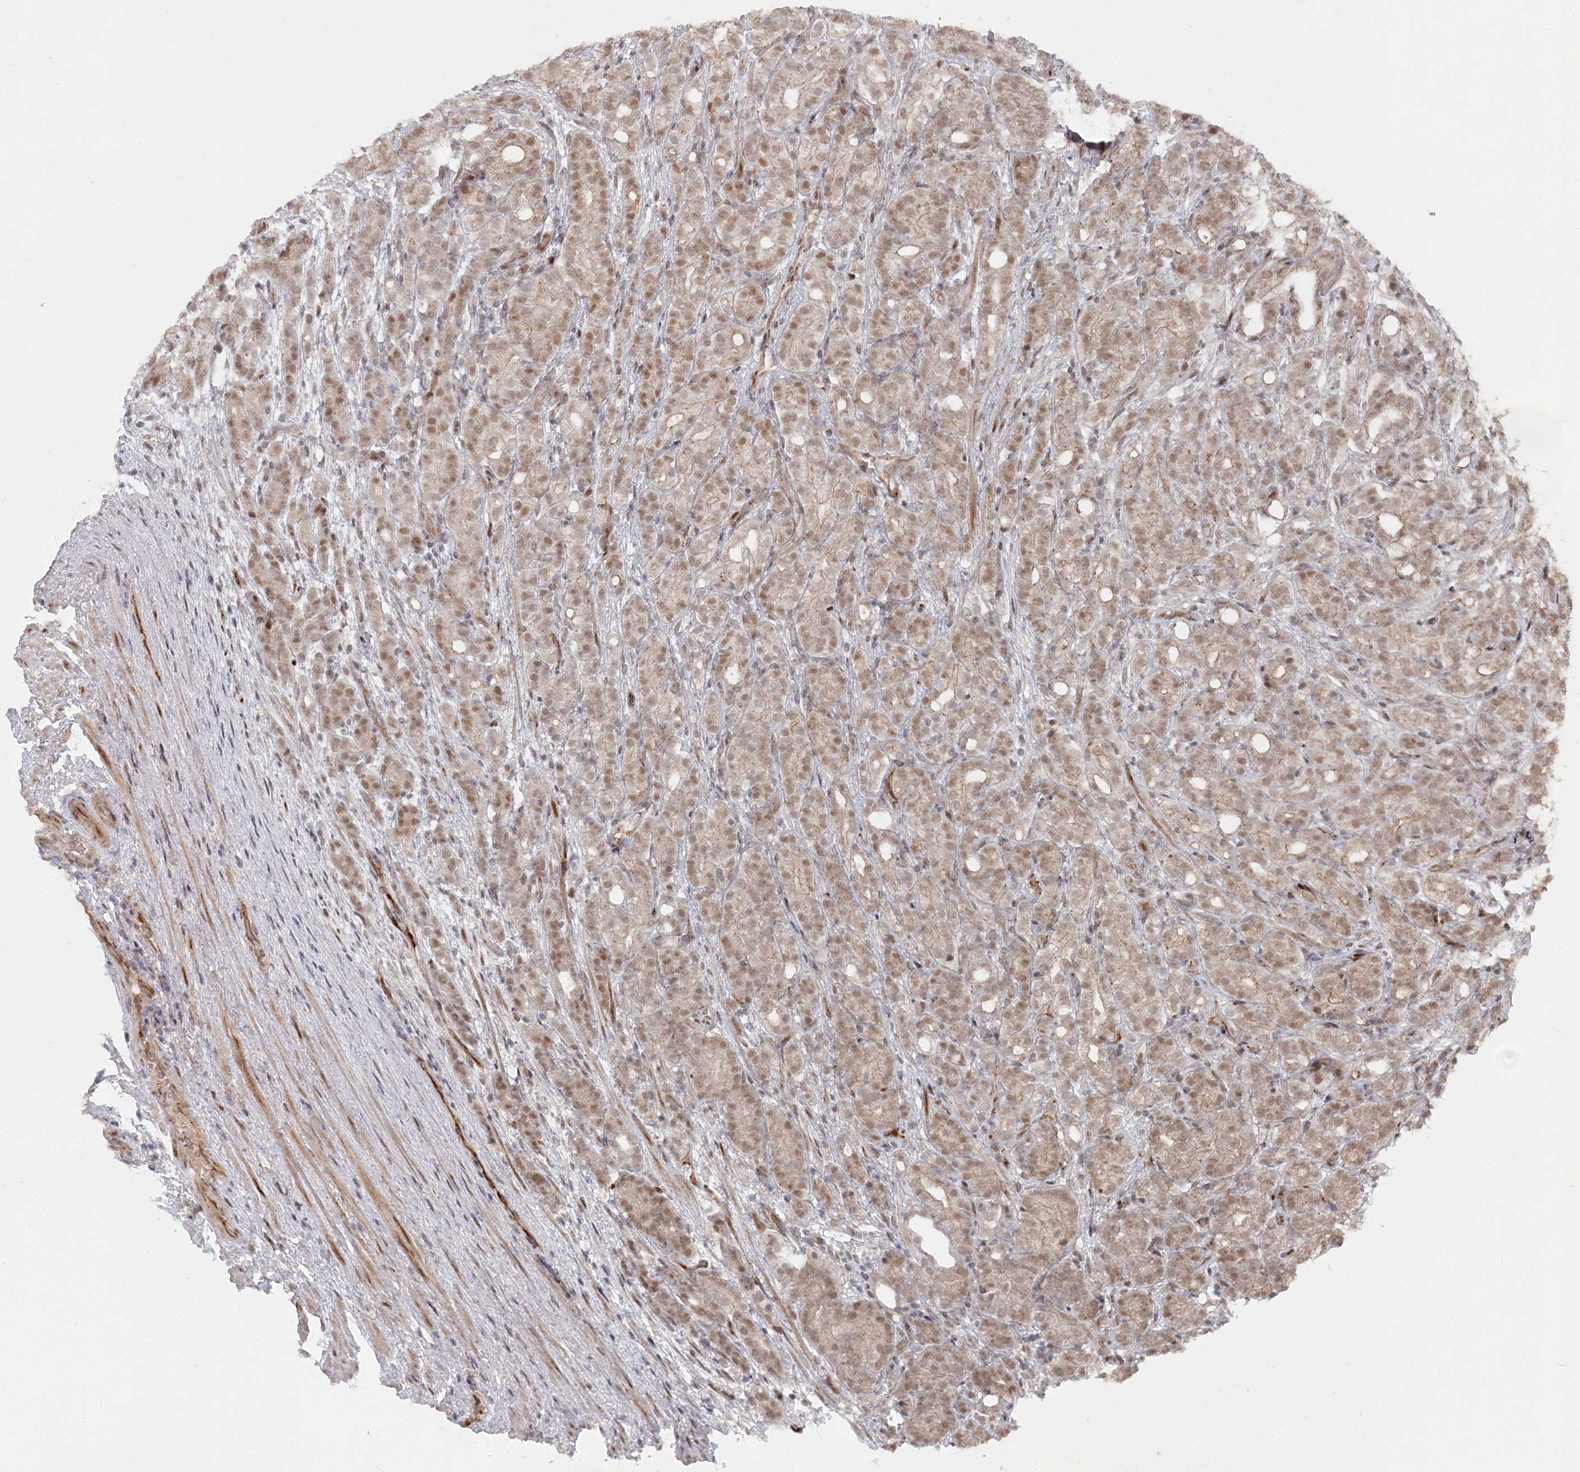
{"staining": {"intensity": "weak", "quantity": ">75%", "location": "cytoplasmic/membranous,nuclear"}, "tissue": "prostate cancer", "cell_type": "Tumor cells", "image_type": "cancer", "snomed": [{"axis": "morphology", "description": "Adenocarcinoma, High grade"}, {"axis": "topography", "description": "Prostate"}], "caption": "Prostate cancer (adenocarcinoma (high-grade)) was stained to show a protein in brown. There is low levels of weak cytoplasmic/membranous and nuclear expression in about >75% of tumor cells.", "gene": "POLR3A", "patient": {"sex": "male", "age": 57}}